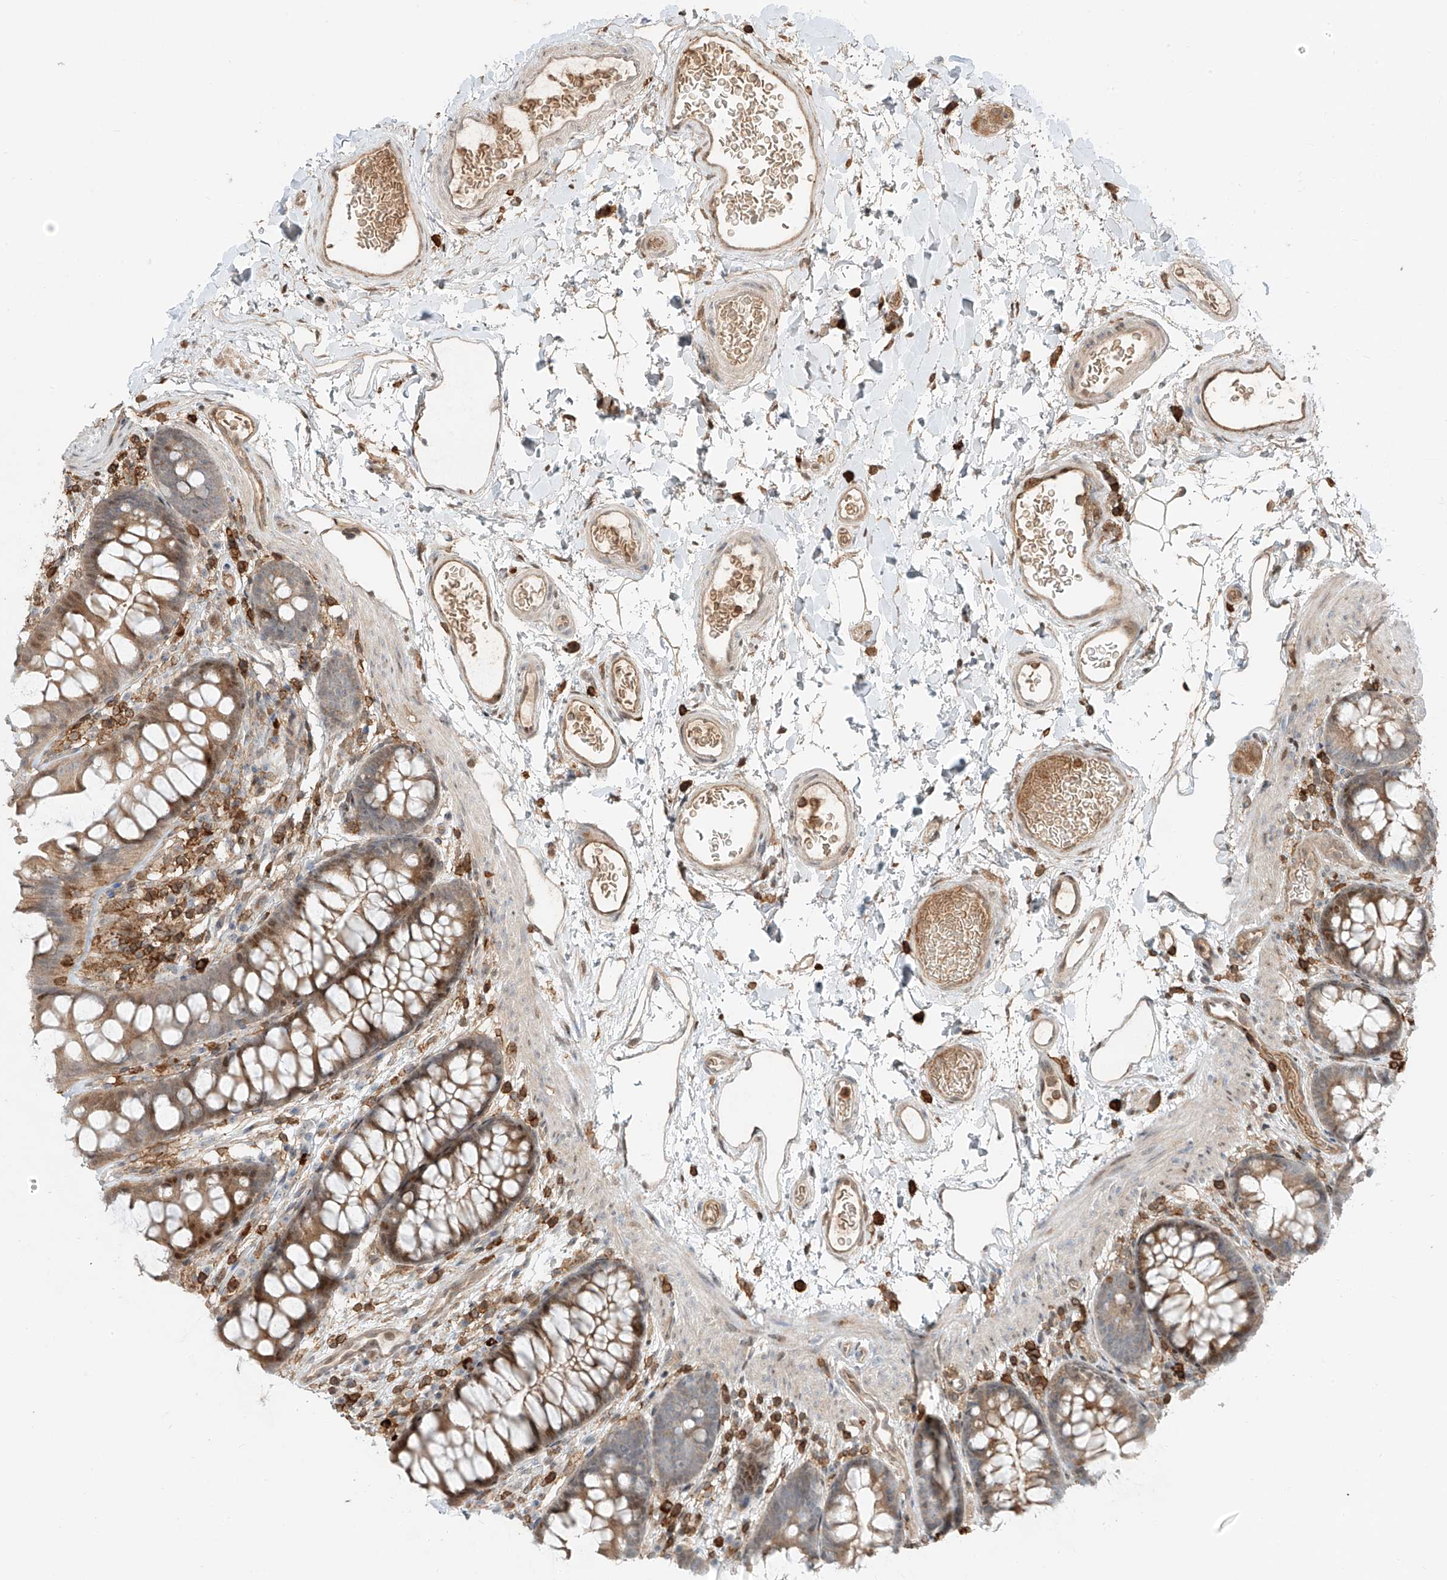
{"staining": {"intensity": "moderate", "quantity": ">75%", "location": "cytoplasmic/membranous"}, "tissue": "colon", "cell_type": "Endothelial cells", "image_type": "normal", "snomed": [{"axis": "morphology", "description": "Normal tissue, NOS"}, {"axis": "topography", "description": "Colon"}], "caption": "About >75% of endothelial cells in benign colon show moderate cytoplasmic/membranous protein positivity as visualized by brown immunohistochemical staining.", "gene": "CEP162", "patient": {"sex": "female", "age": 62}}